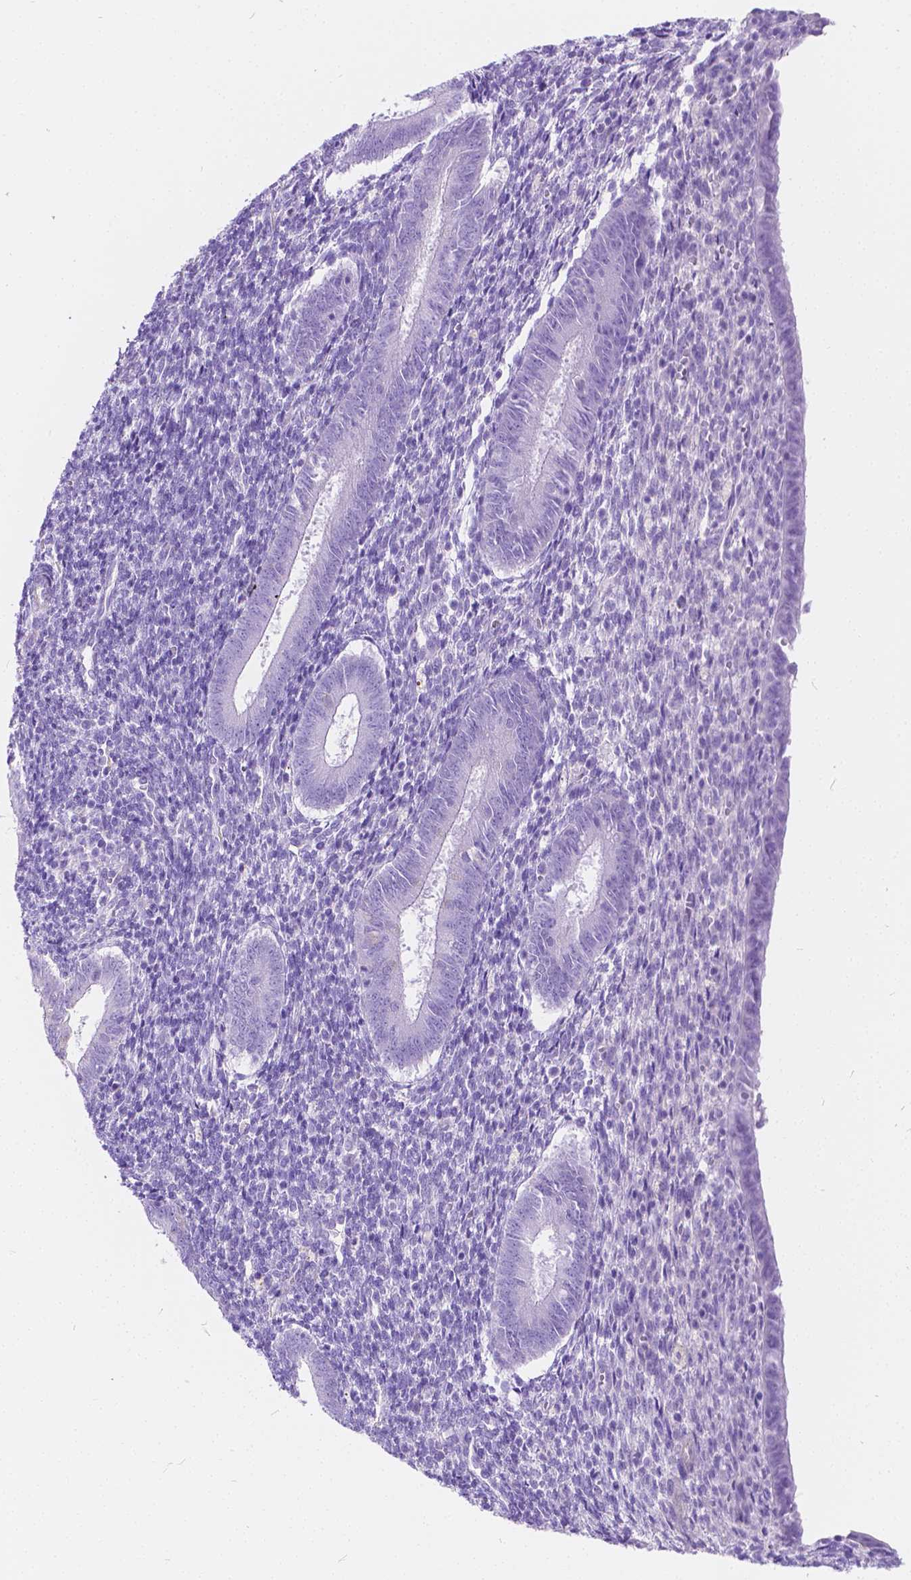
{"staining": {"intensity": "negative", "quantity": "none", "location": "none"}, "tissue": "endometrium", "cell_type": "Cells in endometrial stroma", "image_type": "normal", "snomed": [{"axis": "morphology", "description": "Normal tissue, NOS"}, {"axis": "topography", "description": "Endometrium"}], "caption": "Immunohistochemical staining of unremarkable human endometrium shows no significant positivity in cells in endometrial stroma.", "gene": "CHRM1", "patient": {"sex": "female", "age": 25}}